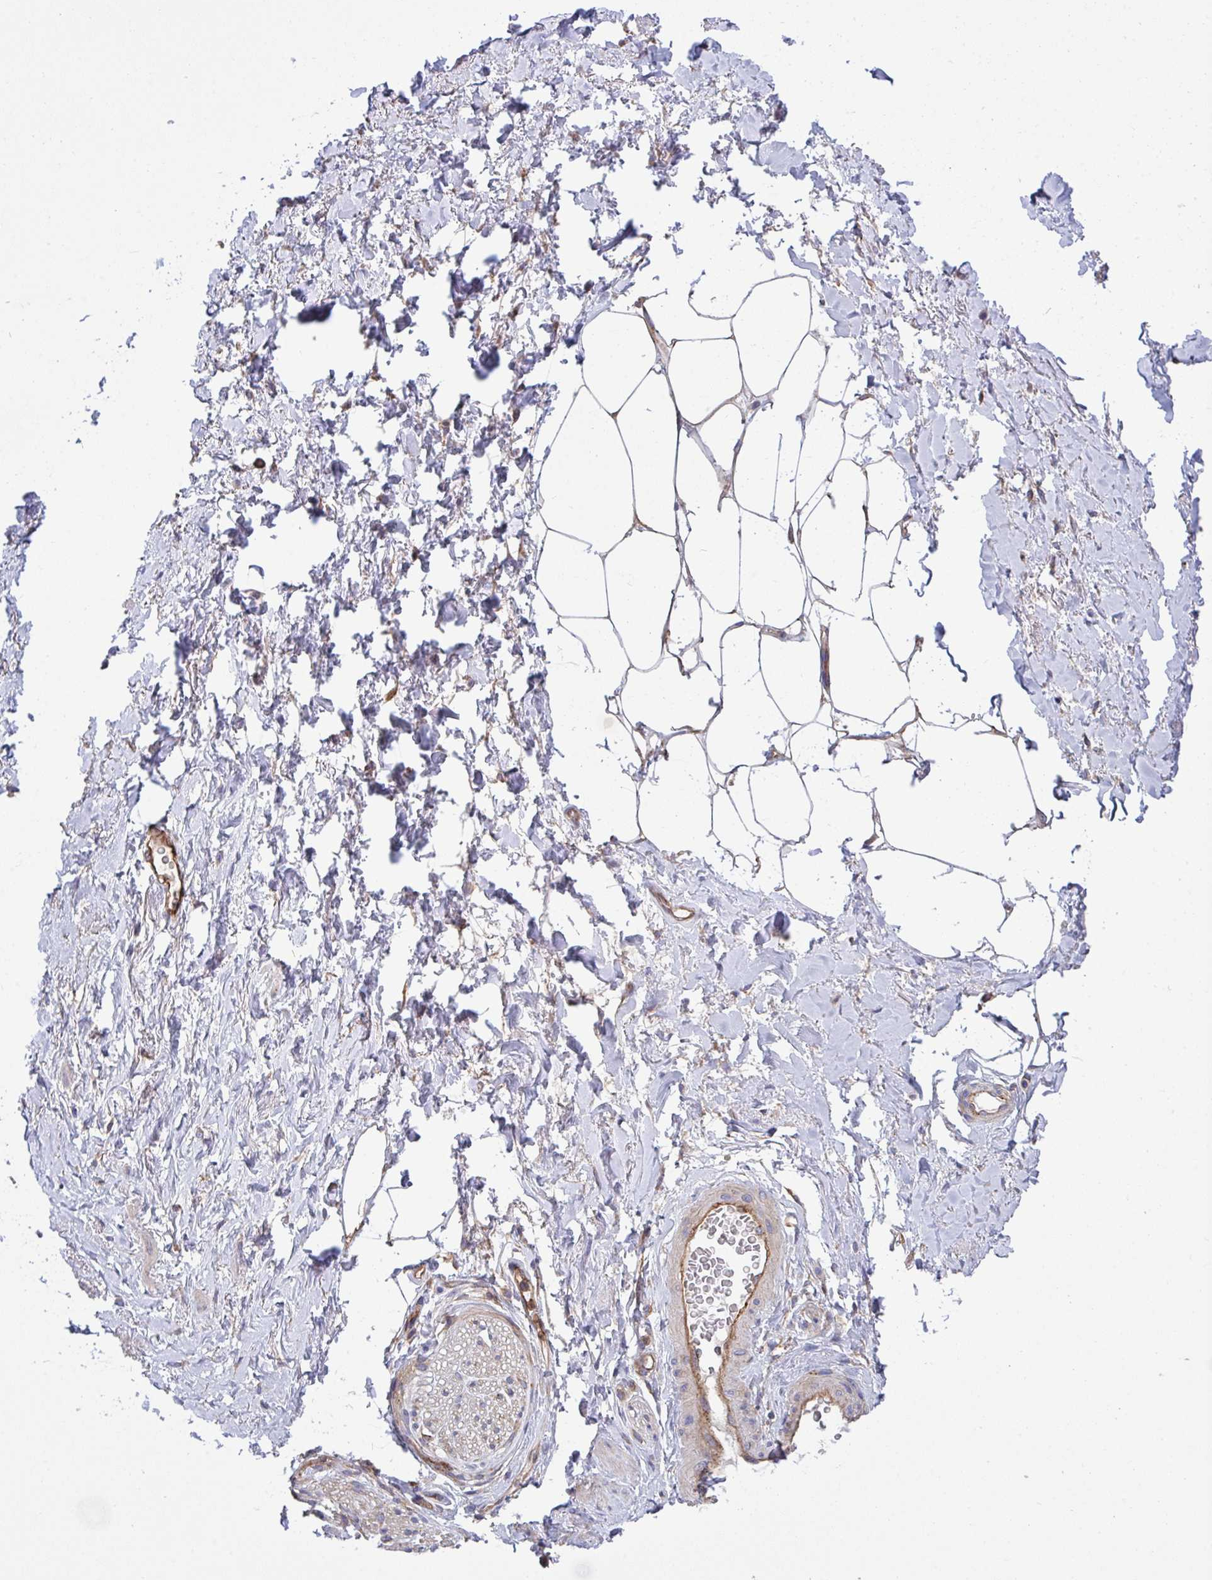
{"staining": {"intensity": "negative", "quantity": "none", "location": "none"}, "tissue": "adipose tissue", "cell_type": "Adipocytes", "image_type": "normal", "snomed": [{"axis": "morphology", "description": "Normal tissue, NOS"}, {"axis": "topography", "description": "Vagina"}, {"axis": "topography", "description": "Peripheral nerve tissue"}], "caption": "Protein analysis of benign adipose tissue displays no significant staining in adipocytes. (DAB (3,3'-diaminobenzidine) immunohistochemistry (IHC) with hematoxylin counter stain).", "gene": "C4orf36", "patient": {"sex": "female", "age": 71}}